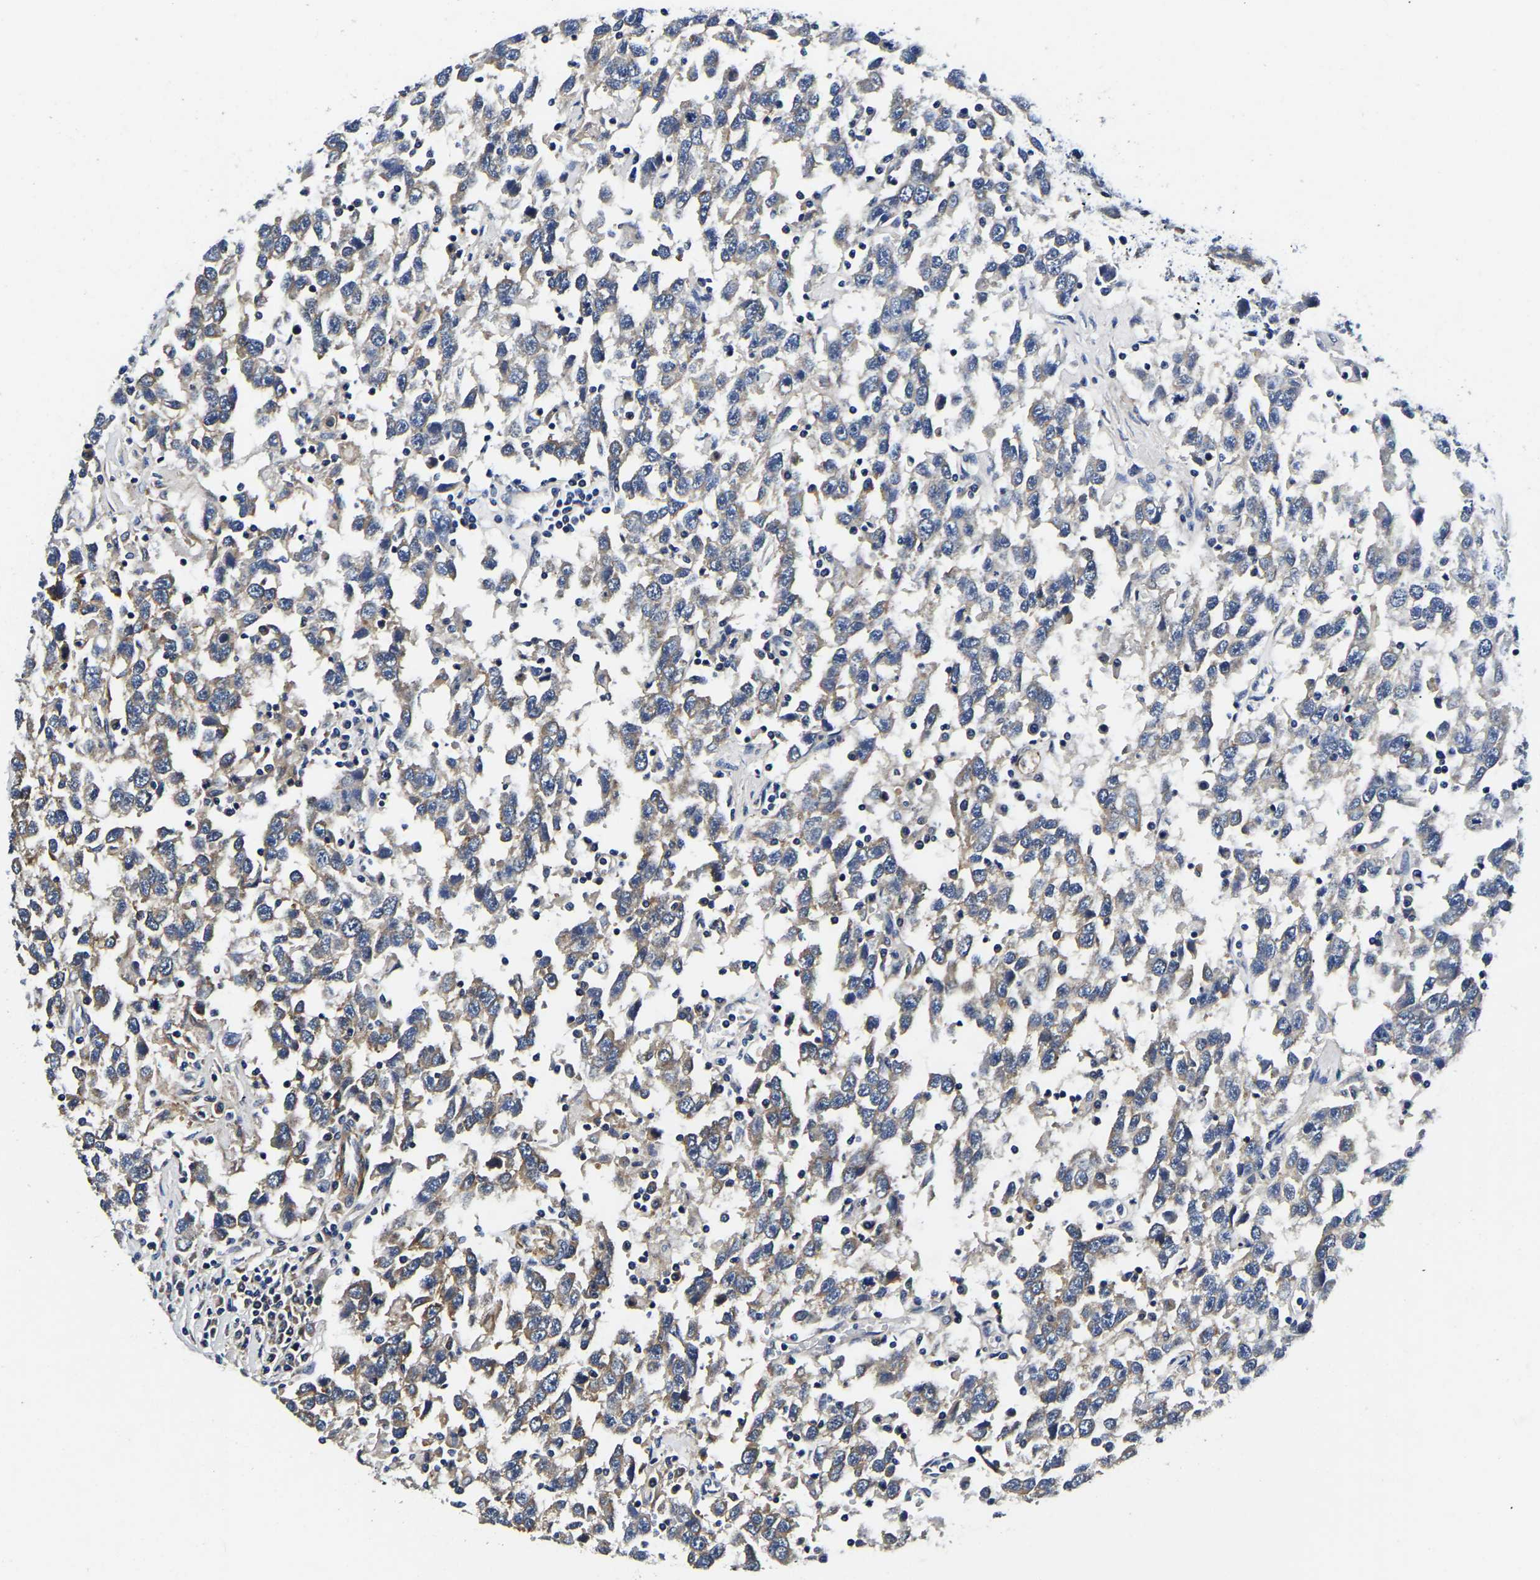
{"staining": {"intensity": "negative", "quantity": "none", "location": "none"}, "tissue": "testis cancer", "cell_type": "Tumor cells", "image_type": "cancer", "snomed": [{"axis": "morphology", "description": "Seminoma, NOS"}, {"axis": "topography", "description": "Testis"}], "caption": "IHC image of neoplastic tissue: seminoma (testis) stained with DAB exhibits no significant protein positivity in tumor cells.", "gene": "KCTD17", "patient": {"sex": "male", "age": 41}}